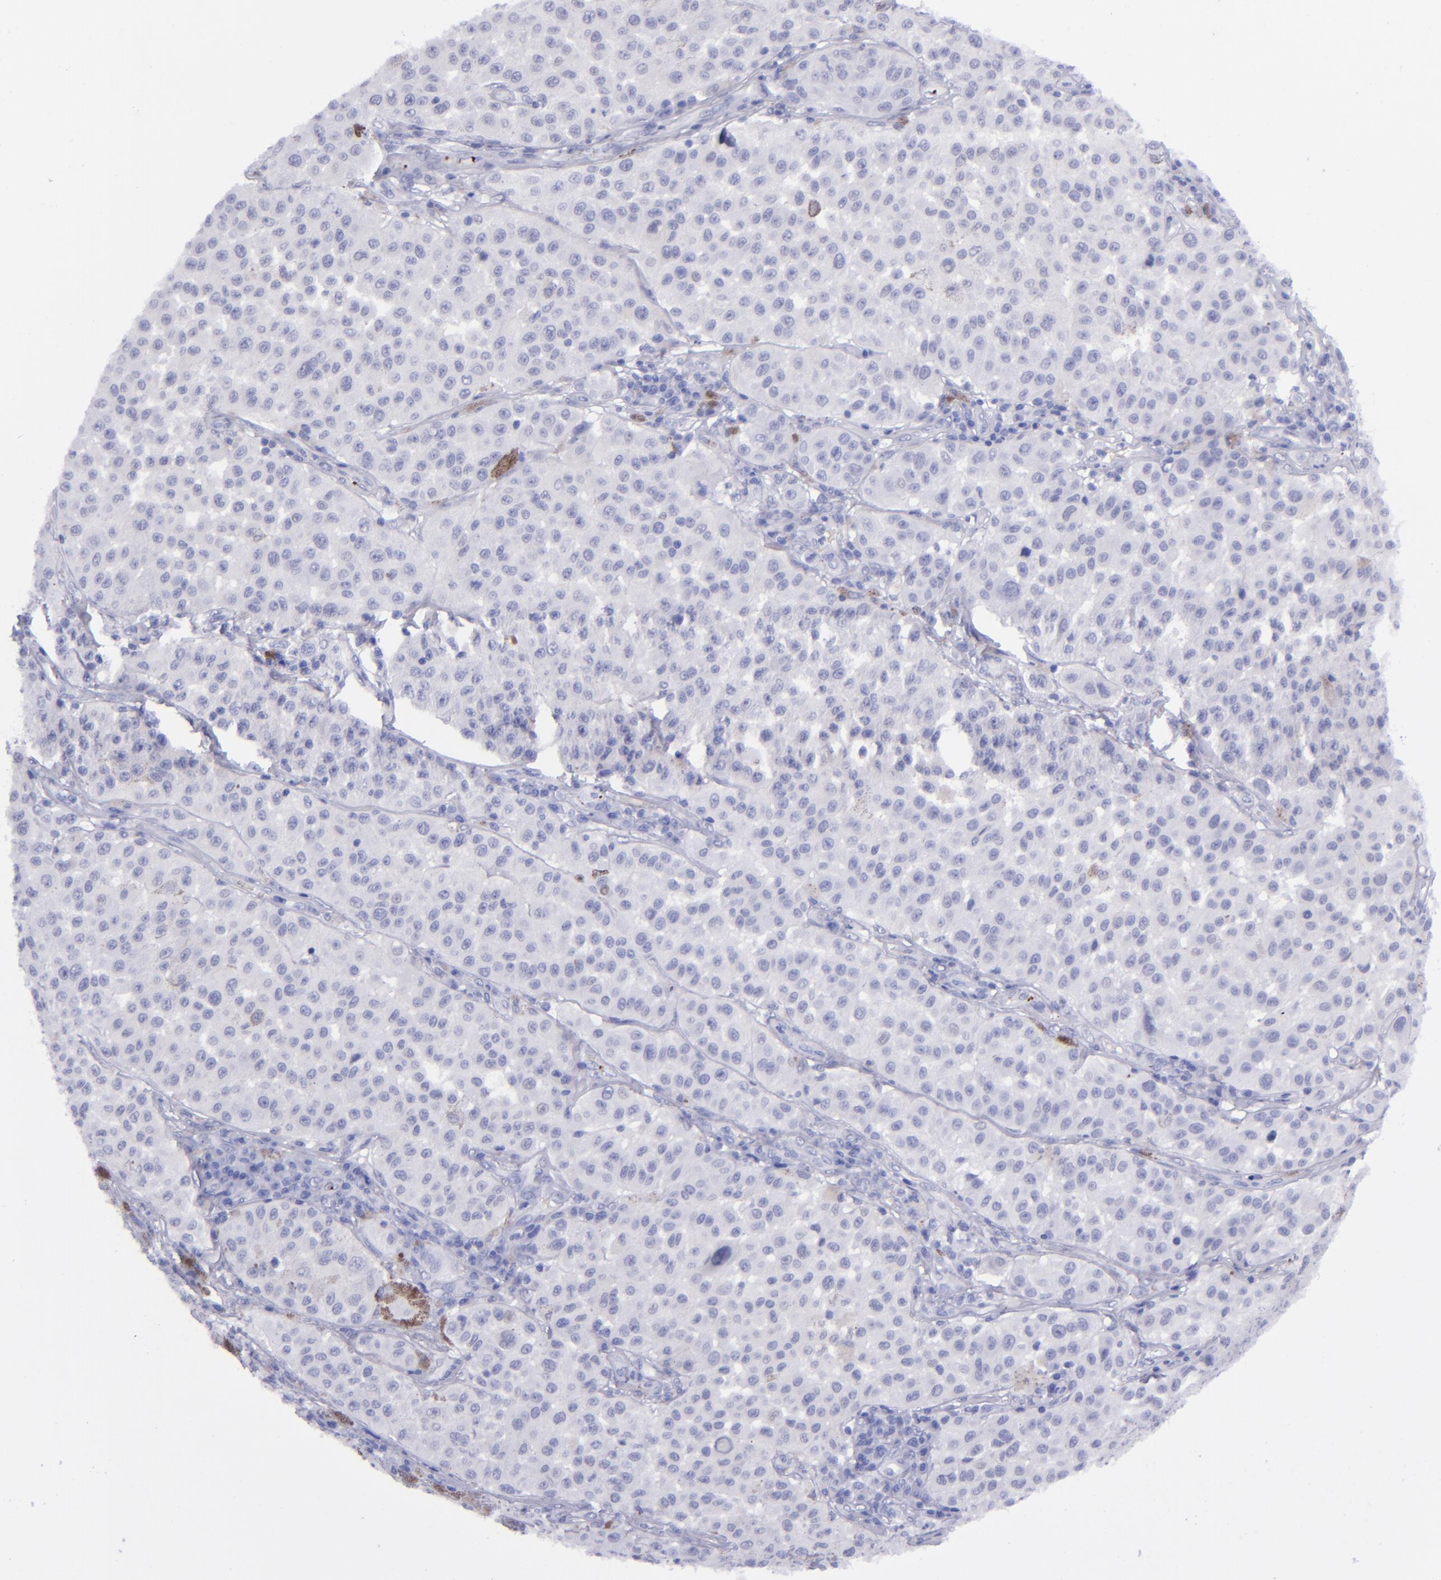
{"staining": {"intensity": "negative", "quantity": "none", "location": "none"}, "tissue": "melanoma", "cell_type": "Tumor cells", "image_type": "cancer", "snomed": [{"axis": "morphology", "description": "Malignant melanoma, NOS"}, {"axis": "topography", "description": "Skin"}], "caption": "High power microscopy histopathology image of an IHC photomicrograph of malignant melanoma, revealing no significant positivity in tumor cells. (DAB IHC with hematoxylin counter stain).", "gene": "EFCAB13", "patient": {"sex": "female", "age": 64}}